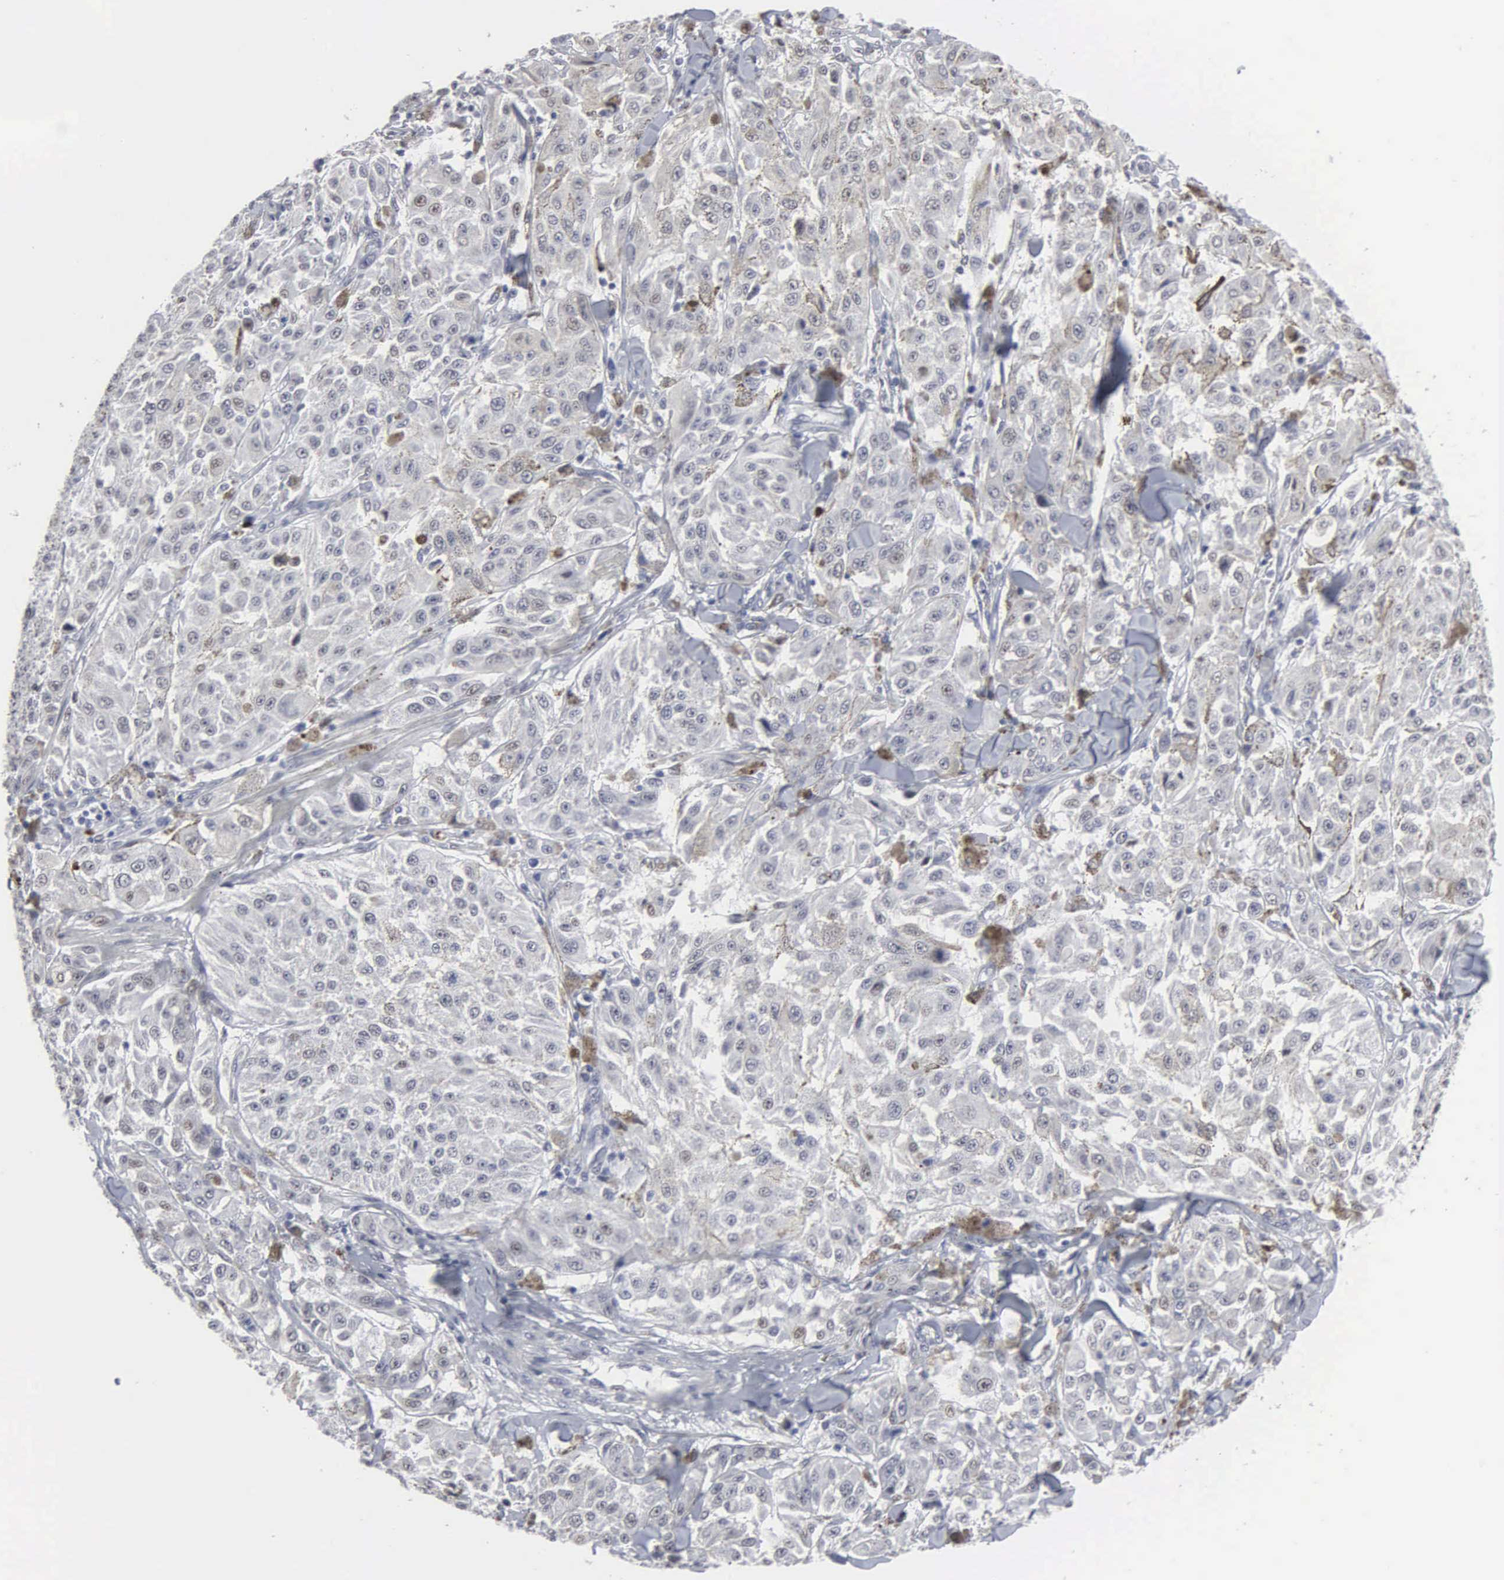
{"staining": {"intensity": "negative", "quantity": "none", "location": "none"}, "tissue": "melanoma", "cell_type": "Tumor cells", "image_type": "cancer", "snomed": [{"axis": "morphology", "description": "Malignant melanoma, NOS"}, {"axis": "topography", "description": "Skin"}], "caption": "Immunohistochemistry image of neoplastic tissue: human malignant melanoma stained with DAB displays no significant protein staining in tumor cells.", "gene": "SPIN3", "patient": {"sex": "female", "age": 64}}